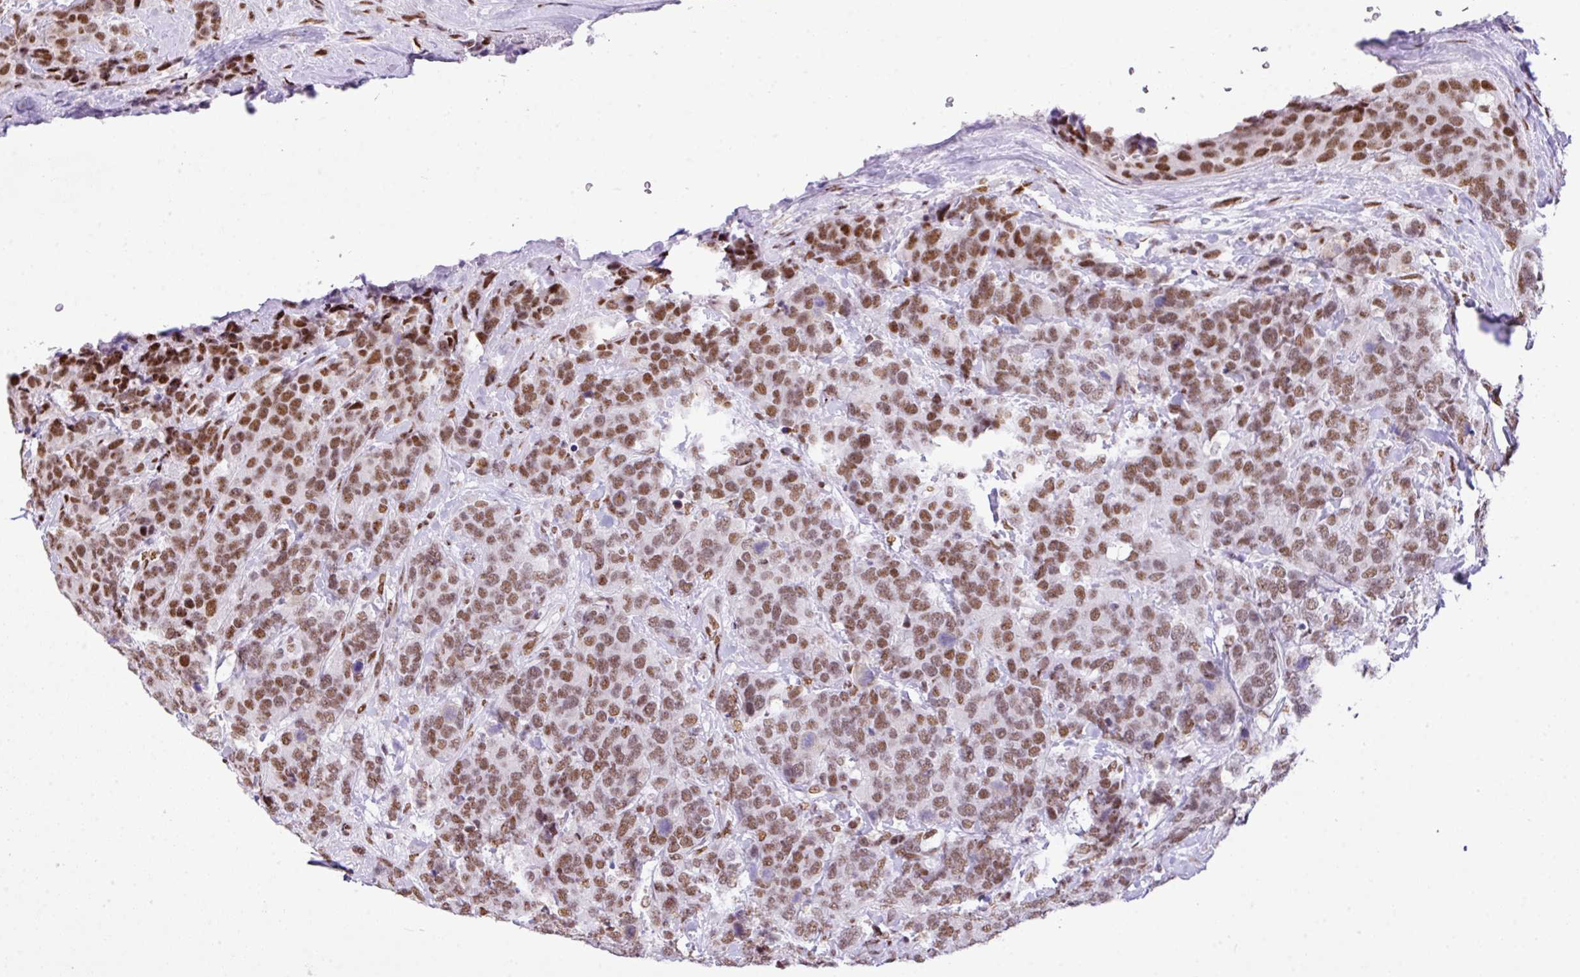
{"staining": {"intensity": "moderate", "quantity": ">75%", "location": "nuclear"}, "tissue": "breast cancer", "cell_type": "Tumor cells", "image_type": "cancer", "snomed": [{"axis": "morphology", "description": "Lobular carcinoma"}, {"axis": "topography", "description": "Breast"}], "caption": "Moderate nuclear positivity is appreciated in approximately >75% of tumor cells in breast cancer.", "gene": "RARG", "patient": {"sex": "female", "age": 59}}